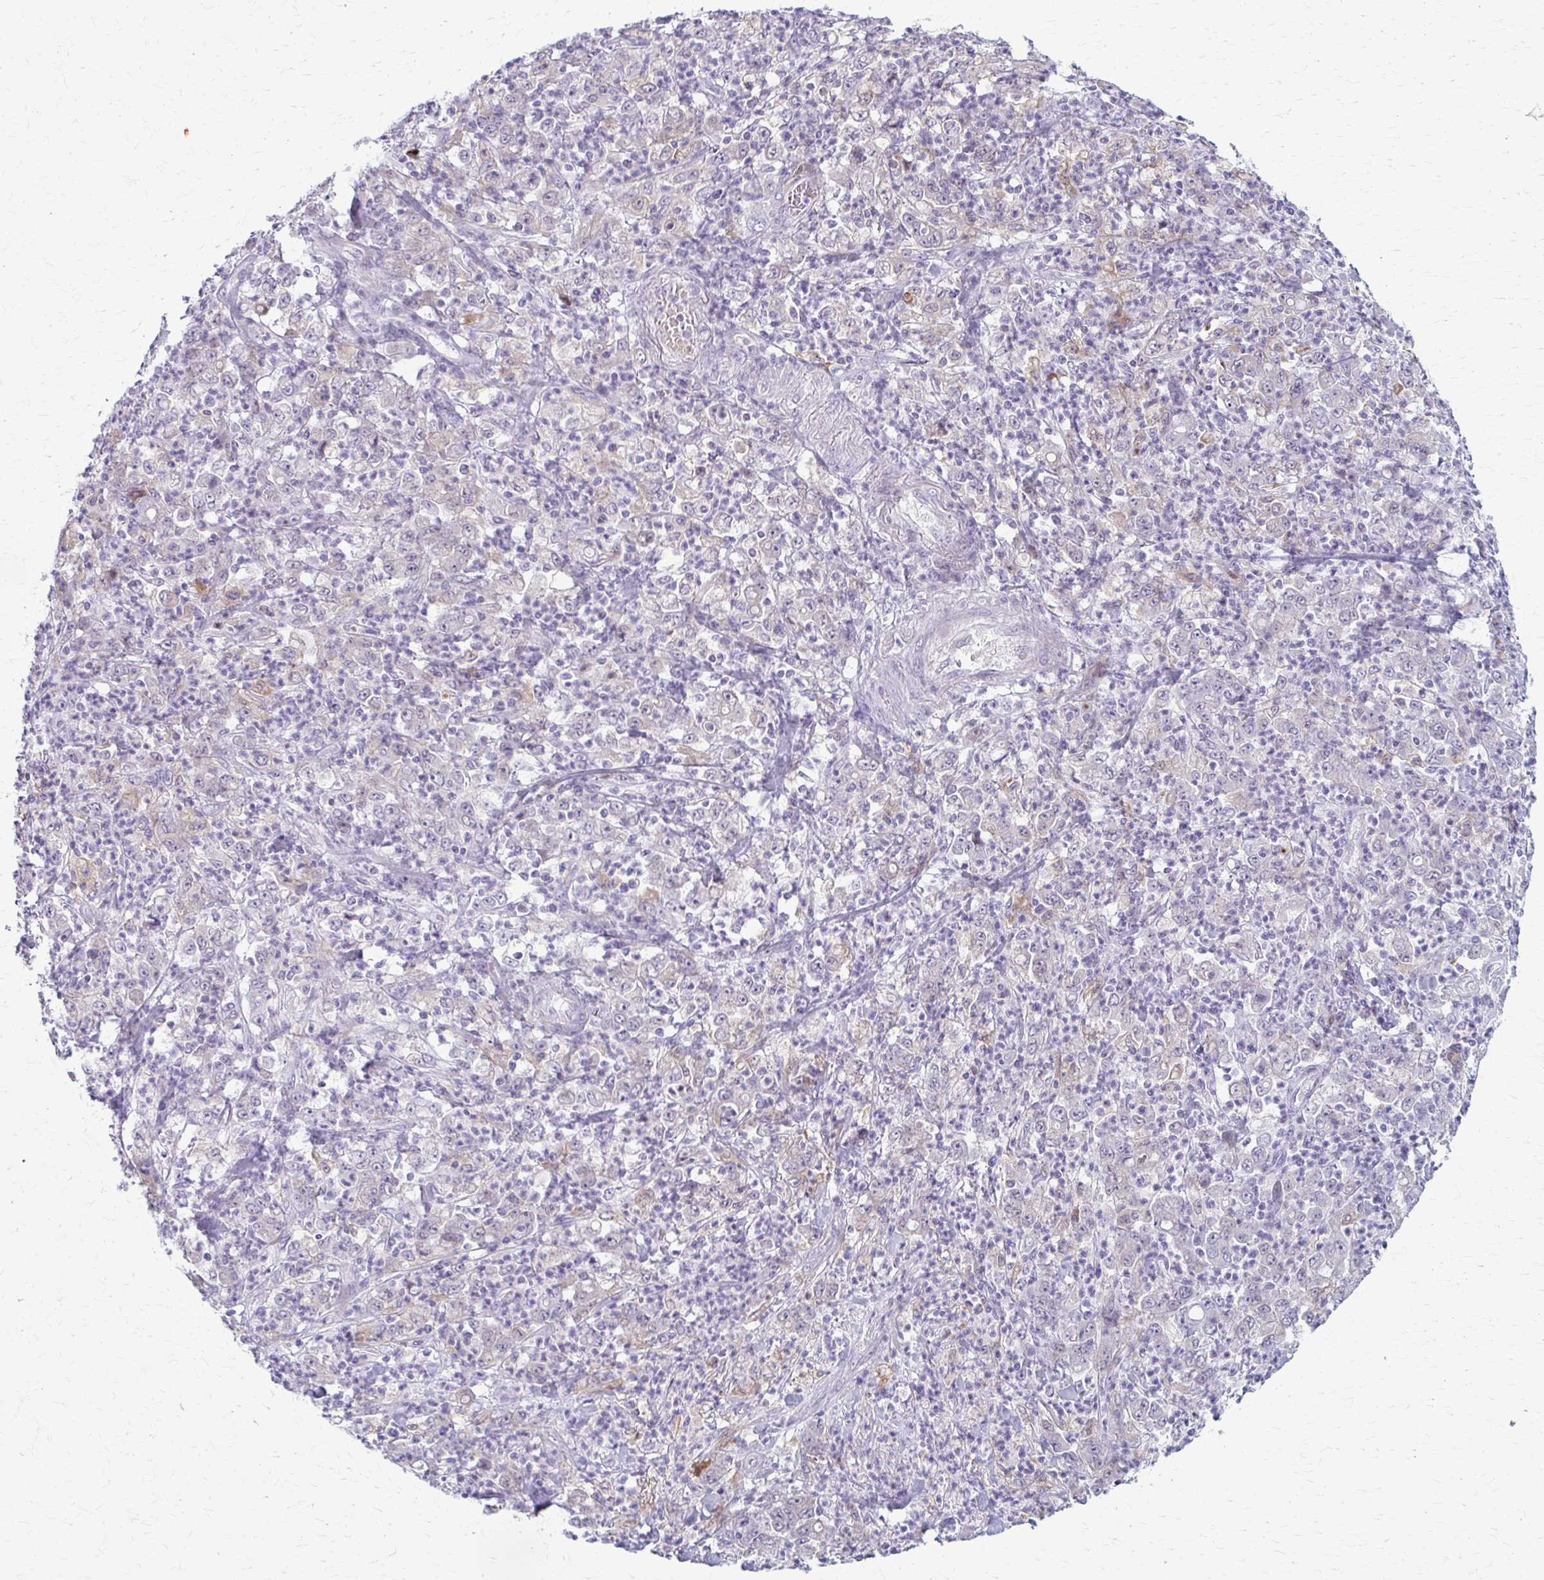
{"staining": {"intensity": "negative", "quantity": "none", "location": "none"}, "tissue": "stomach cancer", "cell_type": "Tumor cells", "image_type": "cancer", "snomed": [{"axis": "morphology", "description": "Adenocarcinoma, NOS"}, {"axis": "topography", "description": "Stomach, lower"}], "caption": "Photomicrograph shows no protein expression in tumor cells of stomach adenocarcinoma tissue.", "gene": "LDLRAP1", "patient": {"sex": "female", "age": 71}}